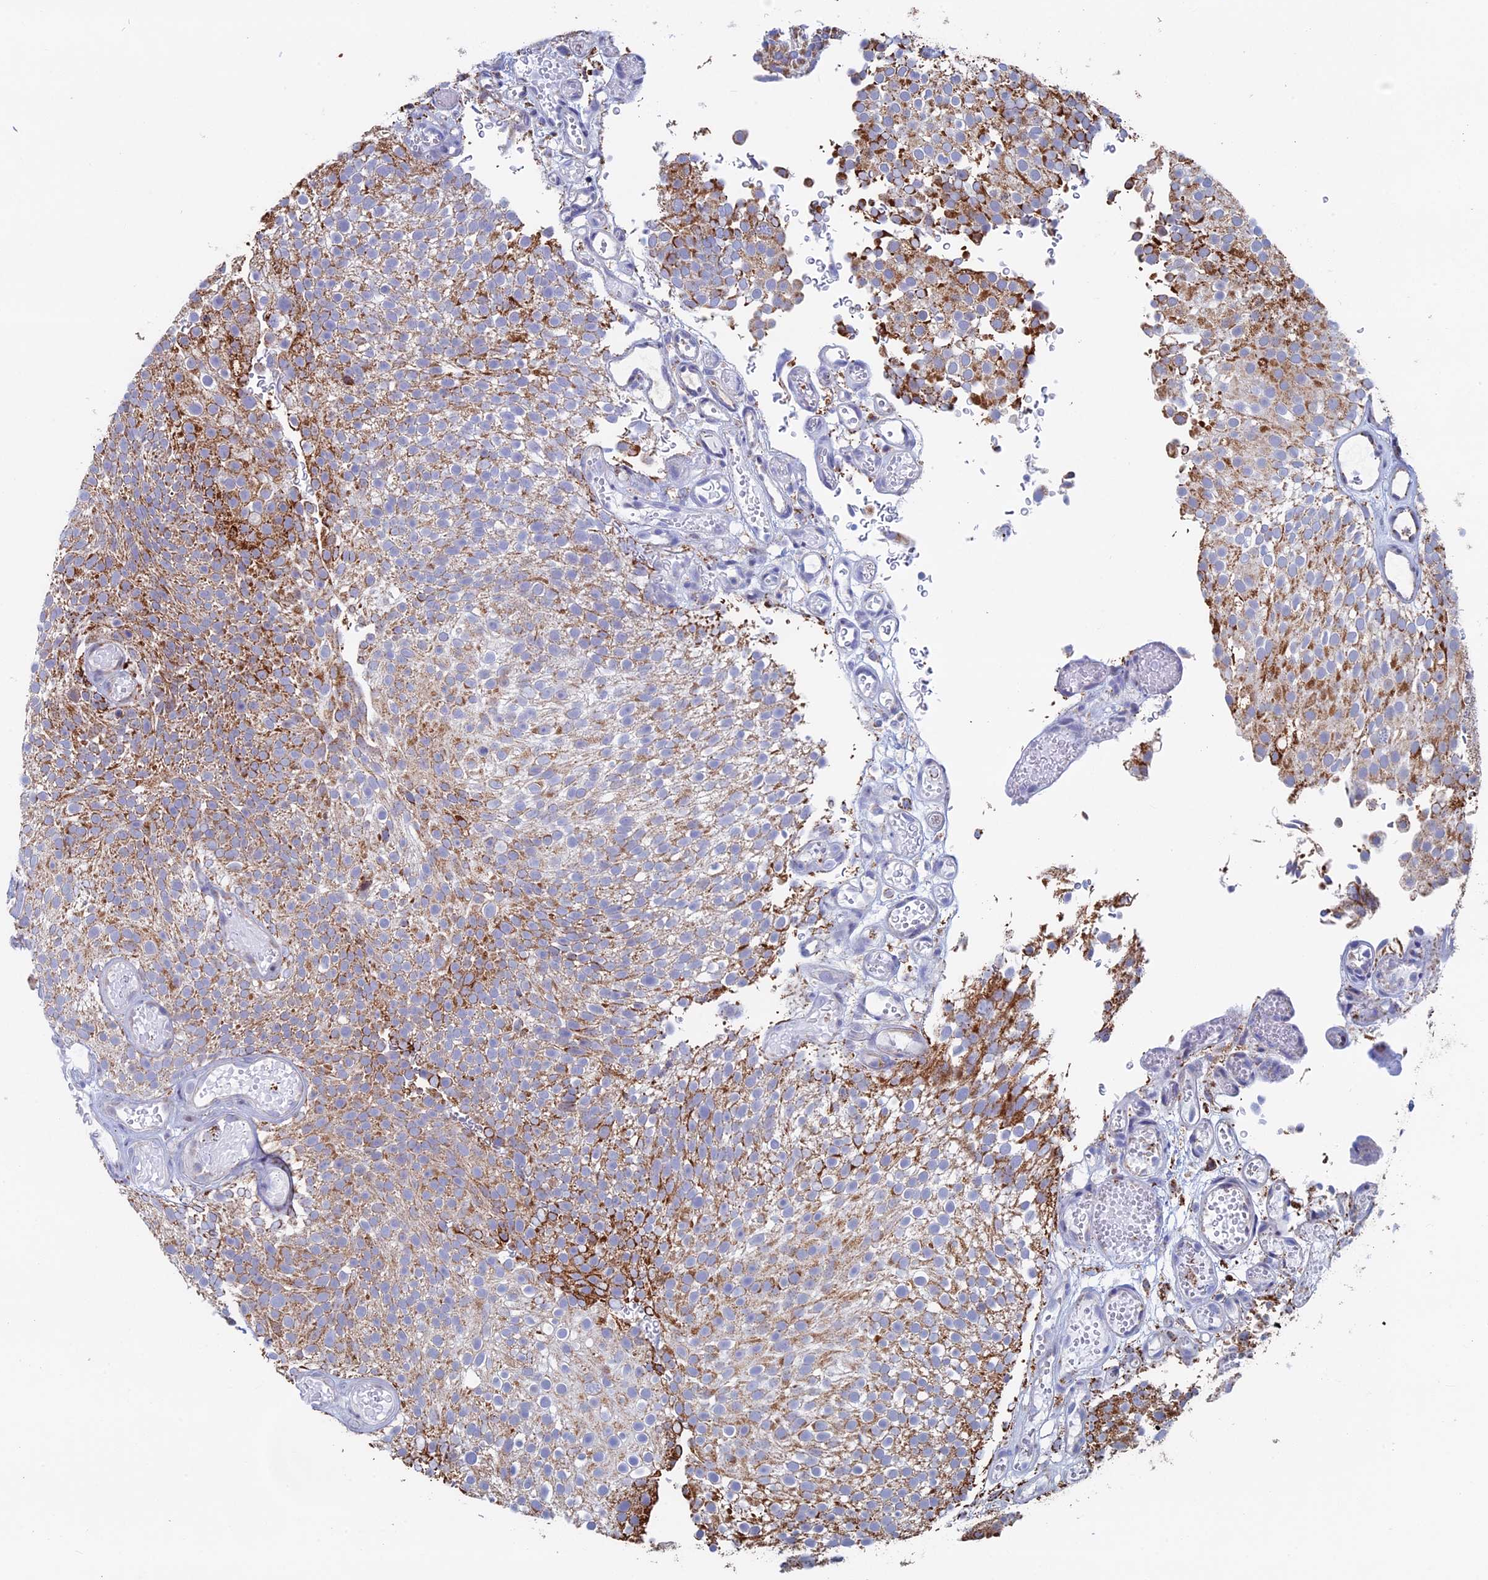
{"staining": {"intensity": "moderate", "quantity": "25%-75%", "location": "cytoplasmic/membranous"}, "tissue": "urothelial cancer", "cell_type": "Tumor cells", "image_type": "cancer", "snomed": [{"axis": "morphology", "description": "Urothelial carcinoma, Low grade"}, {"axis": "topography", "description": "Urinary bladder"}], "caption": "Protein expression analysis of urothelial cancer reveals moderate cytoplasmic/membranous staining in about 25%-75% of tumor cells.", "gene": "SEC24D", "patient": {"sex": "male", "age": 78}}